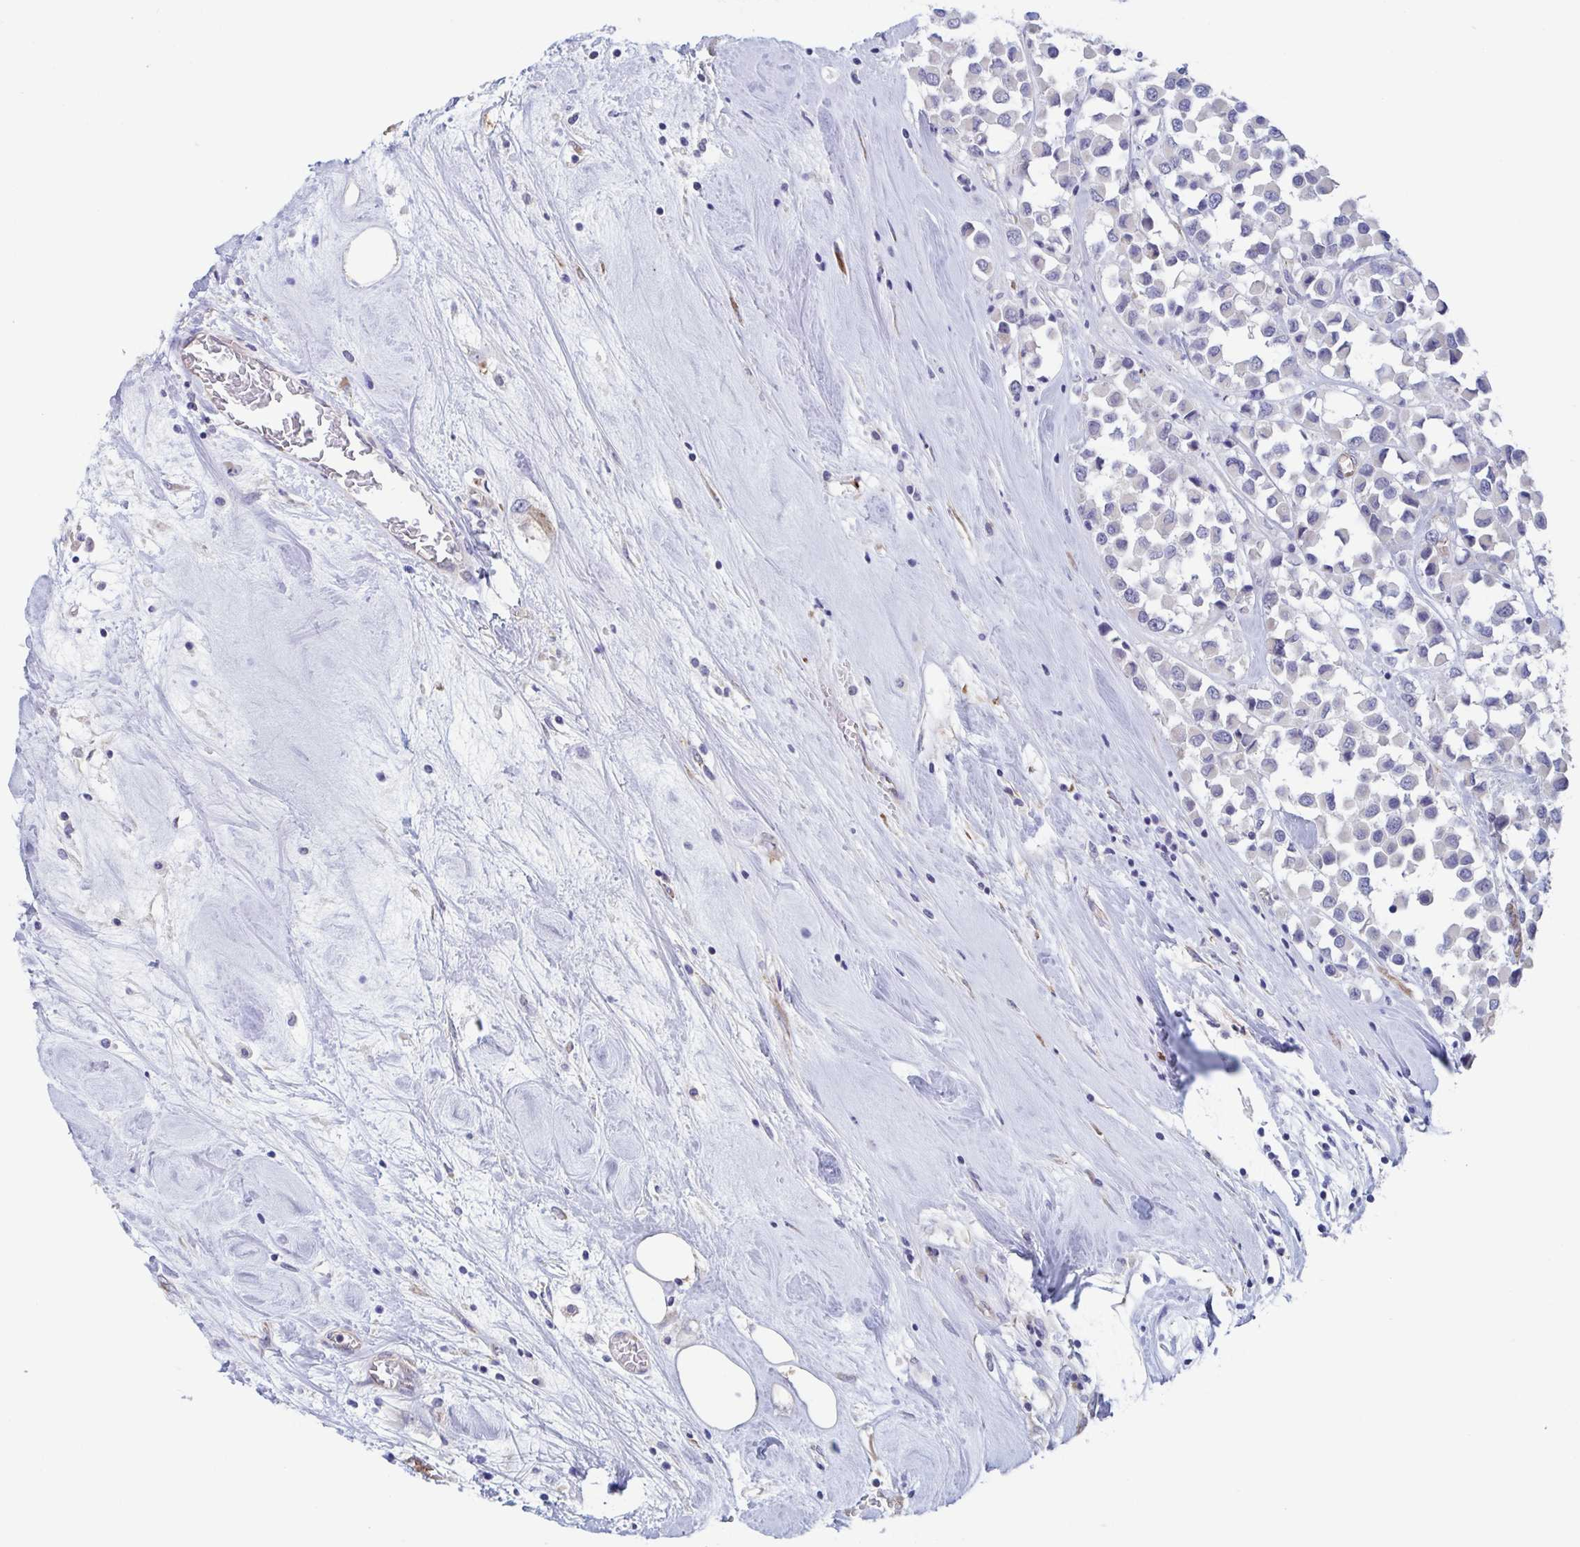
{"staining": {"intensity": "negative", "quantity": "none", "location": "none"}, "tissue": "breast cancer", "cell_type": "Tumor cells", "image_type": "cancer", "snomed": [{"axis": "morphology", "description": "Duct carcinoma"}, {"axis": "topography", "description": "Breast"}], "caption": "Immunohistochemical staining of breast cancer exhibits no significant expression in tumor cells. (DAB immunohistochemistry (IHC), high magnification).", "gene": "ST14", "patient": {"sex": "female", "age": 61}}